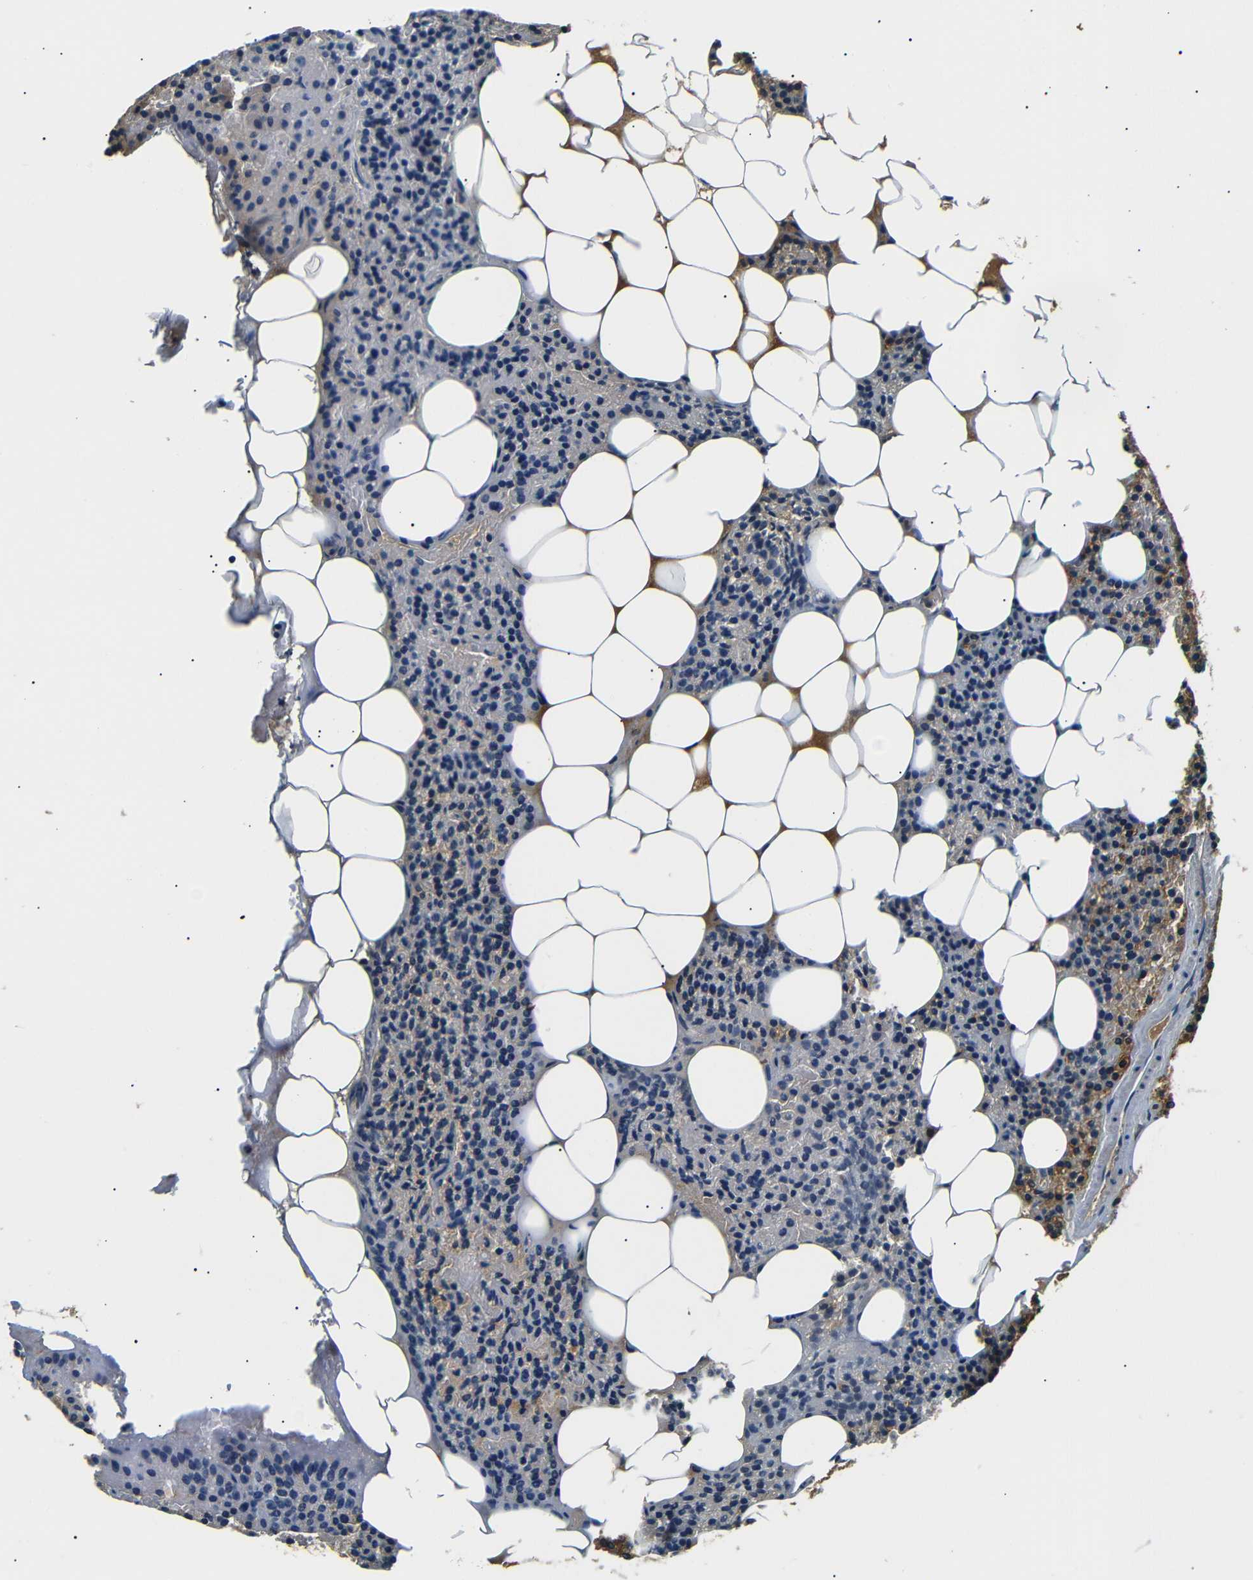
{"staining": {"intensity": "weak", "quantity": "<25%", "location": "cytoplasmic/membranous"}, "tissue": "parathyroid gland", "cell_type": "Glandular cells", "image_type": "normal", "snomed": [{"axis": "morphology", "description": "Normal tissue, NOS"}, {"axis": "morphology", "description": "Adenoma, NOS"}, {"axis": "topography", "description": "Parathyroid gland"}], "caption": "This histopathology image is of normal parathyroid gland stained with immunohistochemistry to label a protein in brown with the nuclei are counter-stained blue. There is no positivity in glandular cells. (Brightfield microscopy of DAB (3,3'-diaminobenzidine) immunohistochemistry at high magnification).", "gene": "LHCGR", "patient": {"sex": "female", "age": 51}}